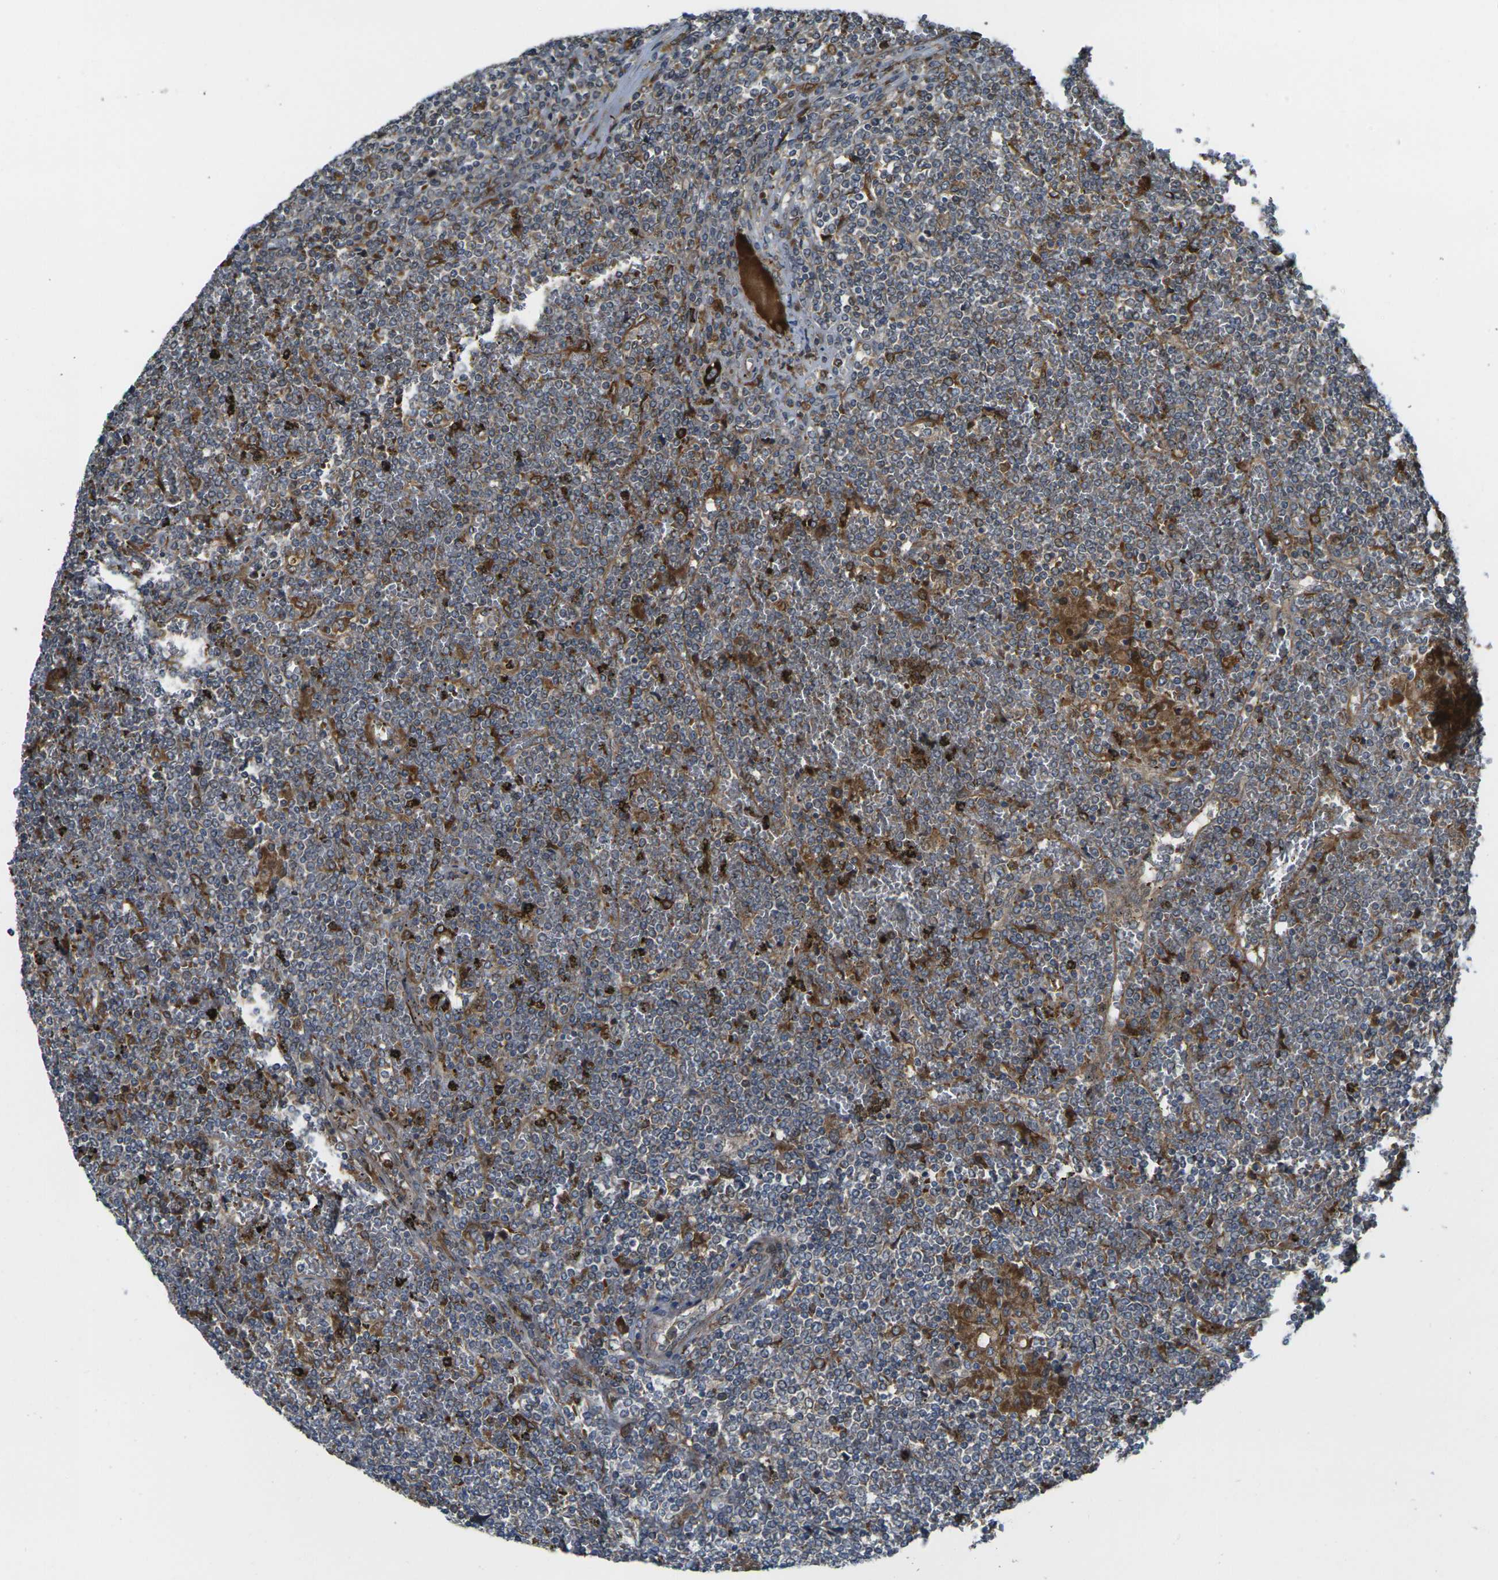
{"staining": {"intensity": "moderate", "quantity": "25%-75%", "location": "cytoplasmic/membranous"}, "tissue": "lymphoma", "cell_type": "Tumor cells", "image_type": "cancer", "snomed": [{"axis": "morphology", "description": "Malignant lymphoma, non-Hodgkin's type, Low grade"}, {"axis": "topography", "description": "Spleen"}], "caption": "This is a micrograph of immunohistochemistry (IHC) staining of lymphoma, which shows moderate expression in the cytoplasmic/membranous of tumor cells.", "gene": "FZD1", "patient": {"sex": "female", "age": 19}}